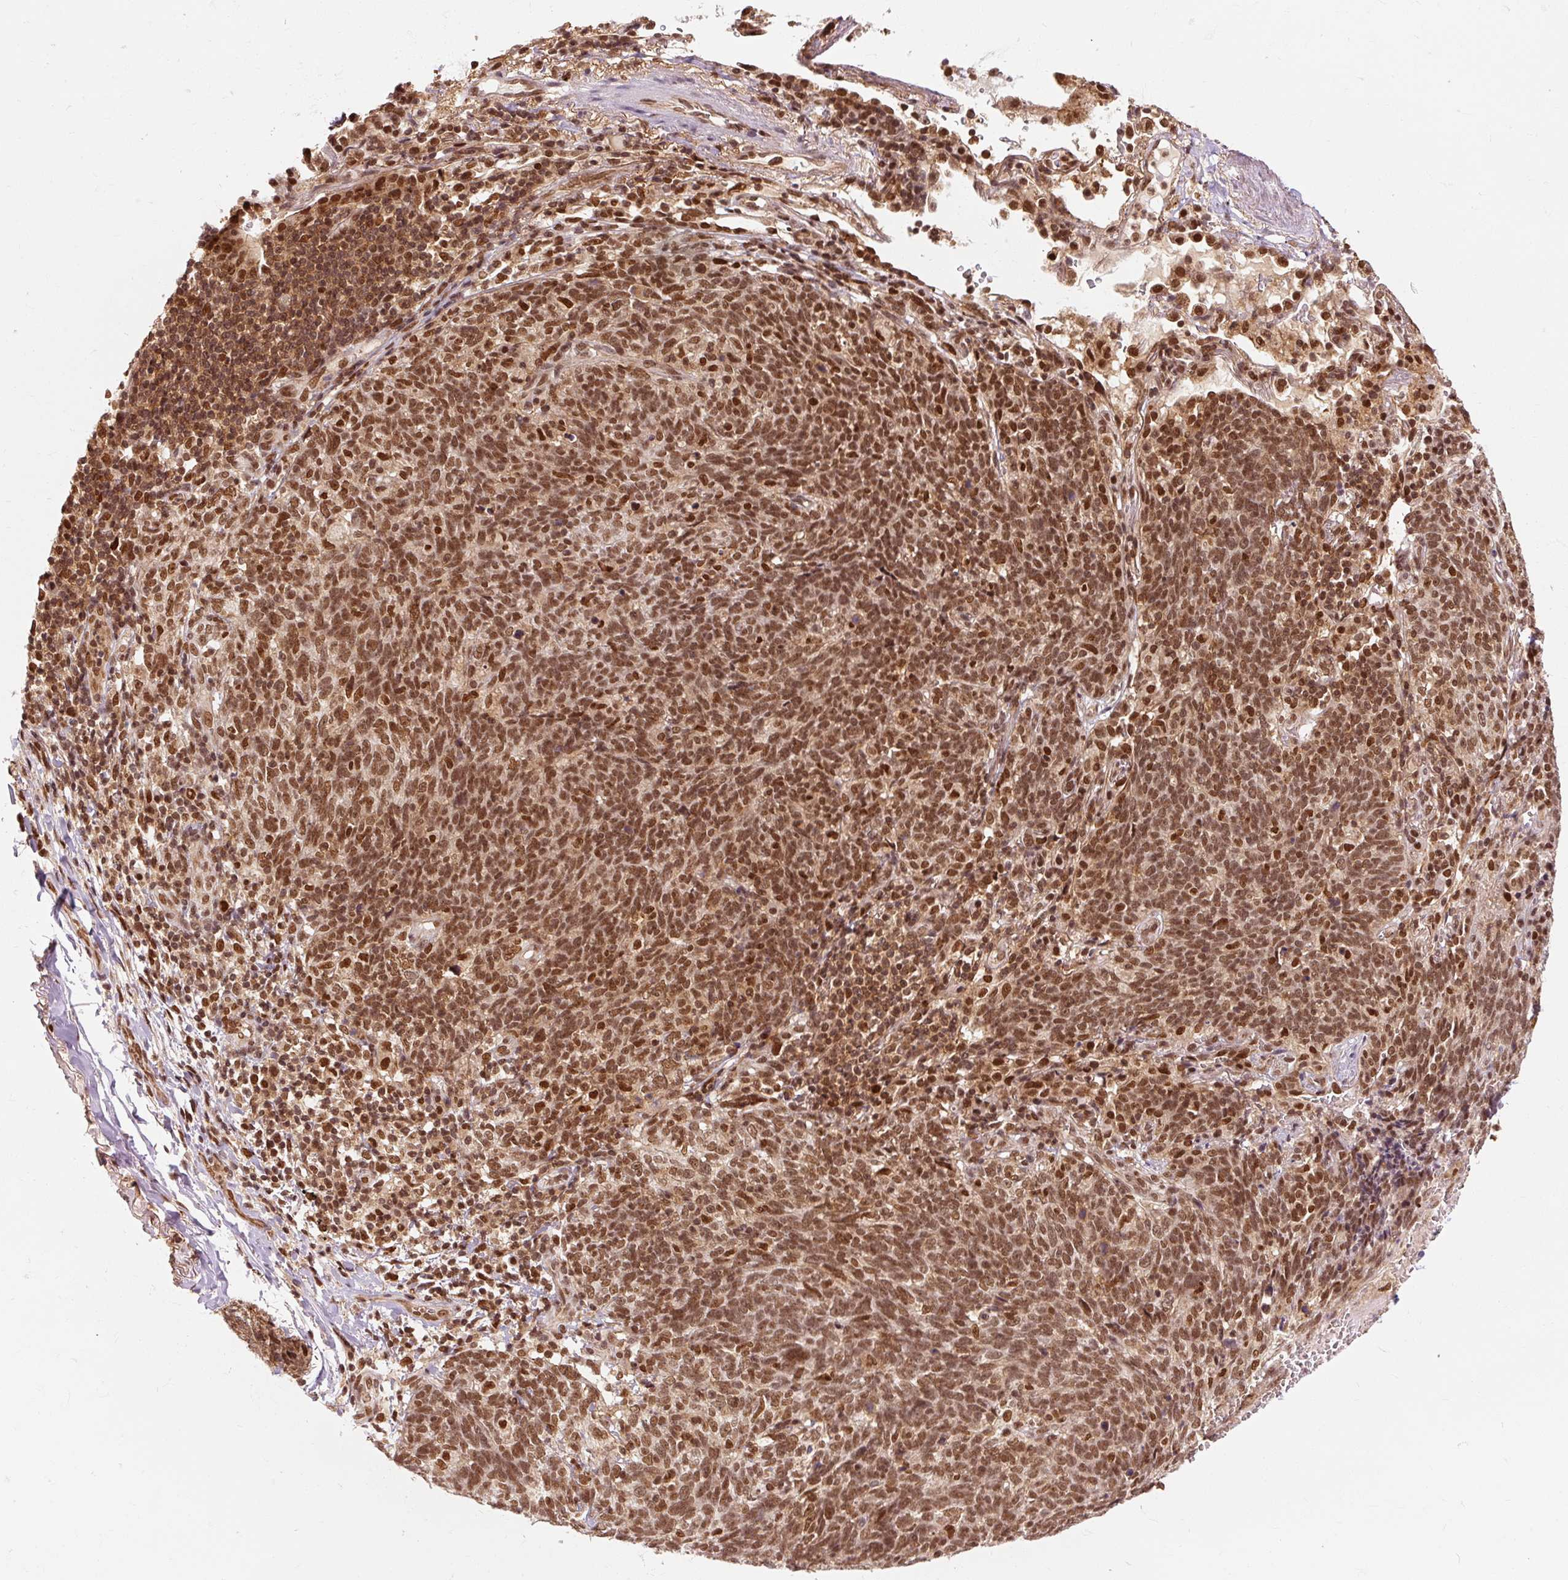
{"staining": {"intensity": "moderate", "quantity": ">75%", "location": "nuclear"}, "tissue": "lung cancer", "cell_type": "Tumor cells", "image_type": "cancer", "snomed": [{"axis": "morphology", "description": "Squamous cell carcinoma, NOS"}, {"axis": "topography", "description": "Lung"}], "caption": "A micrograph of human lung cancer stained for a protein displays moderate nuclear brown staining in tumor cells.", "gene": "CSTF1", "patient": {"sex": "female", "age": 72}}